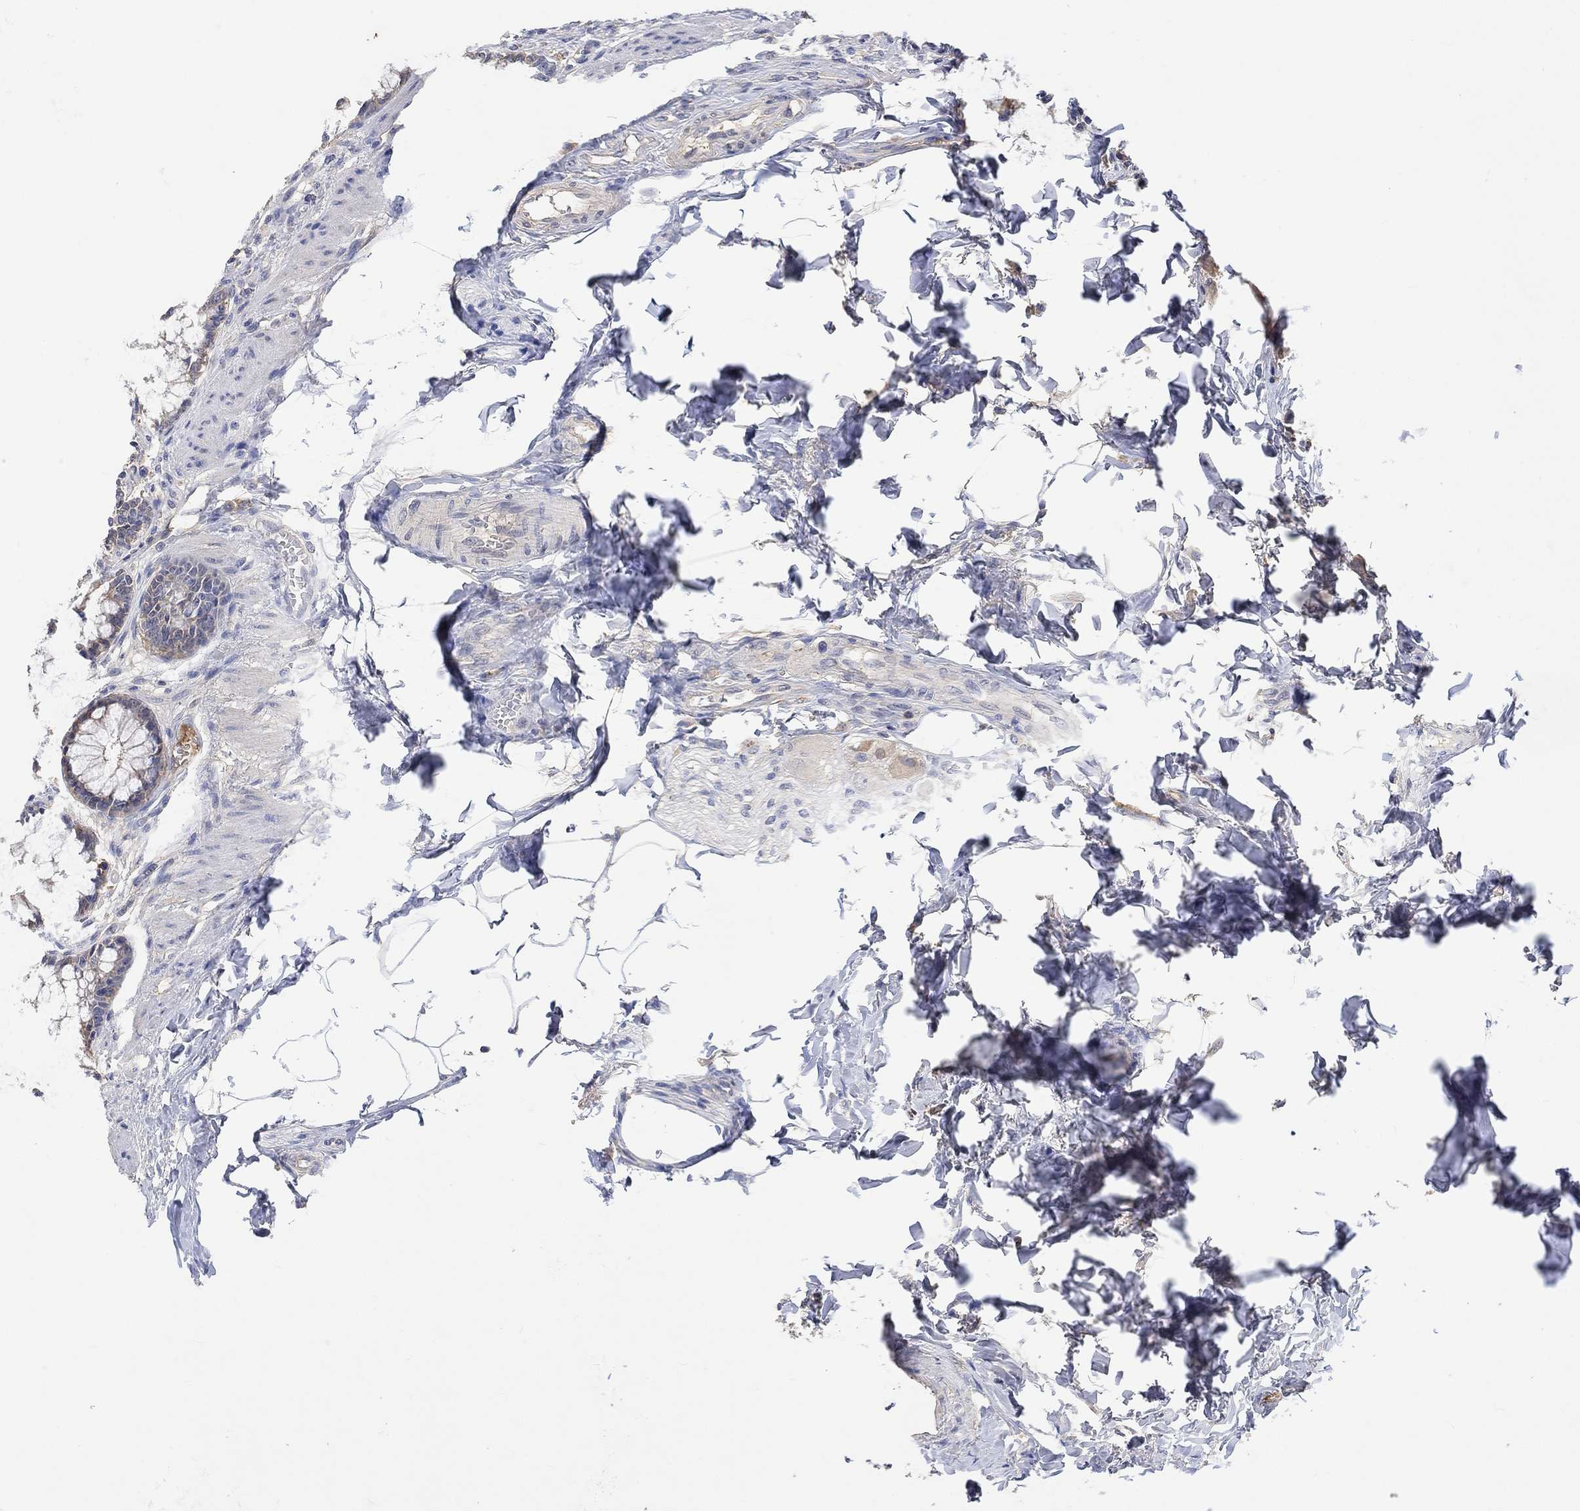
{"staining": {"intensity": "negative", "quantity": "none", "location": "none"}, "tissue": "colon", "cell_type": "Endothelial cells", "image_type": "normal", "snomed": [{"axis": "morphology", "description": "Normal tissue, NOS"}, {"axis": "topography", "description": "Colon"}], "caption": "Photomicrograph shows no protein positivity in endothelial cells of normal colon.", "gene": "MSTN", "patient": {"sex": "female", "age": 65}}